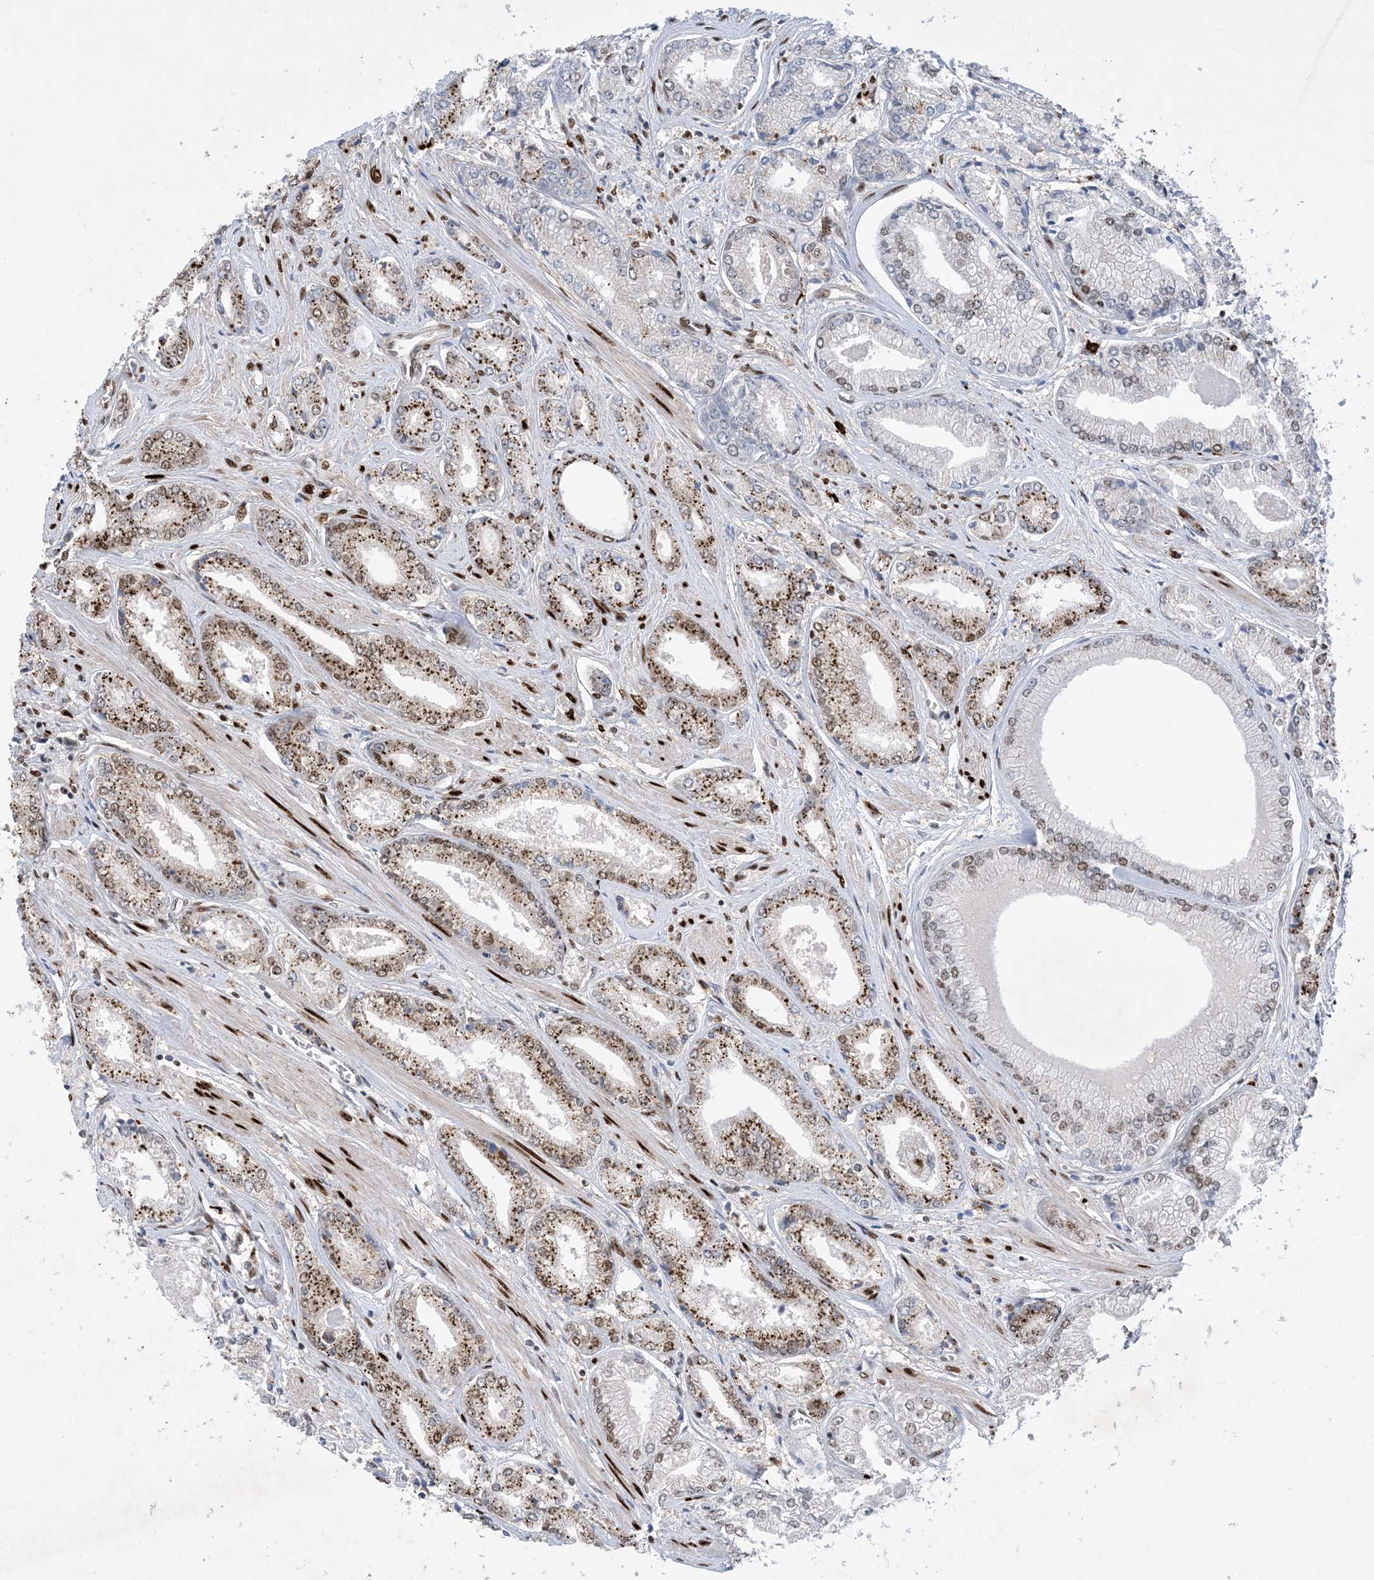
{"staining": {"intensity": "moderate", "quantity": "<25%", "location": "nuclear"}, "tissue": "prostate cancer", "cell_type": "Tumor cells", "image_type": "cancer", "snomed": [{"axis": "morphology", "description": "Adenocarcinoma, Low grade"}, {"axis": "topography", "description": "Prostate"}], "caption": "A low amount of moderate nuclear staining is appreciated in about <25% of tumor cells in prostate cancer tissue.", "gene": "TSPYL1", "patient": {"sex": "male", "age": 60}}